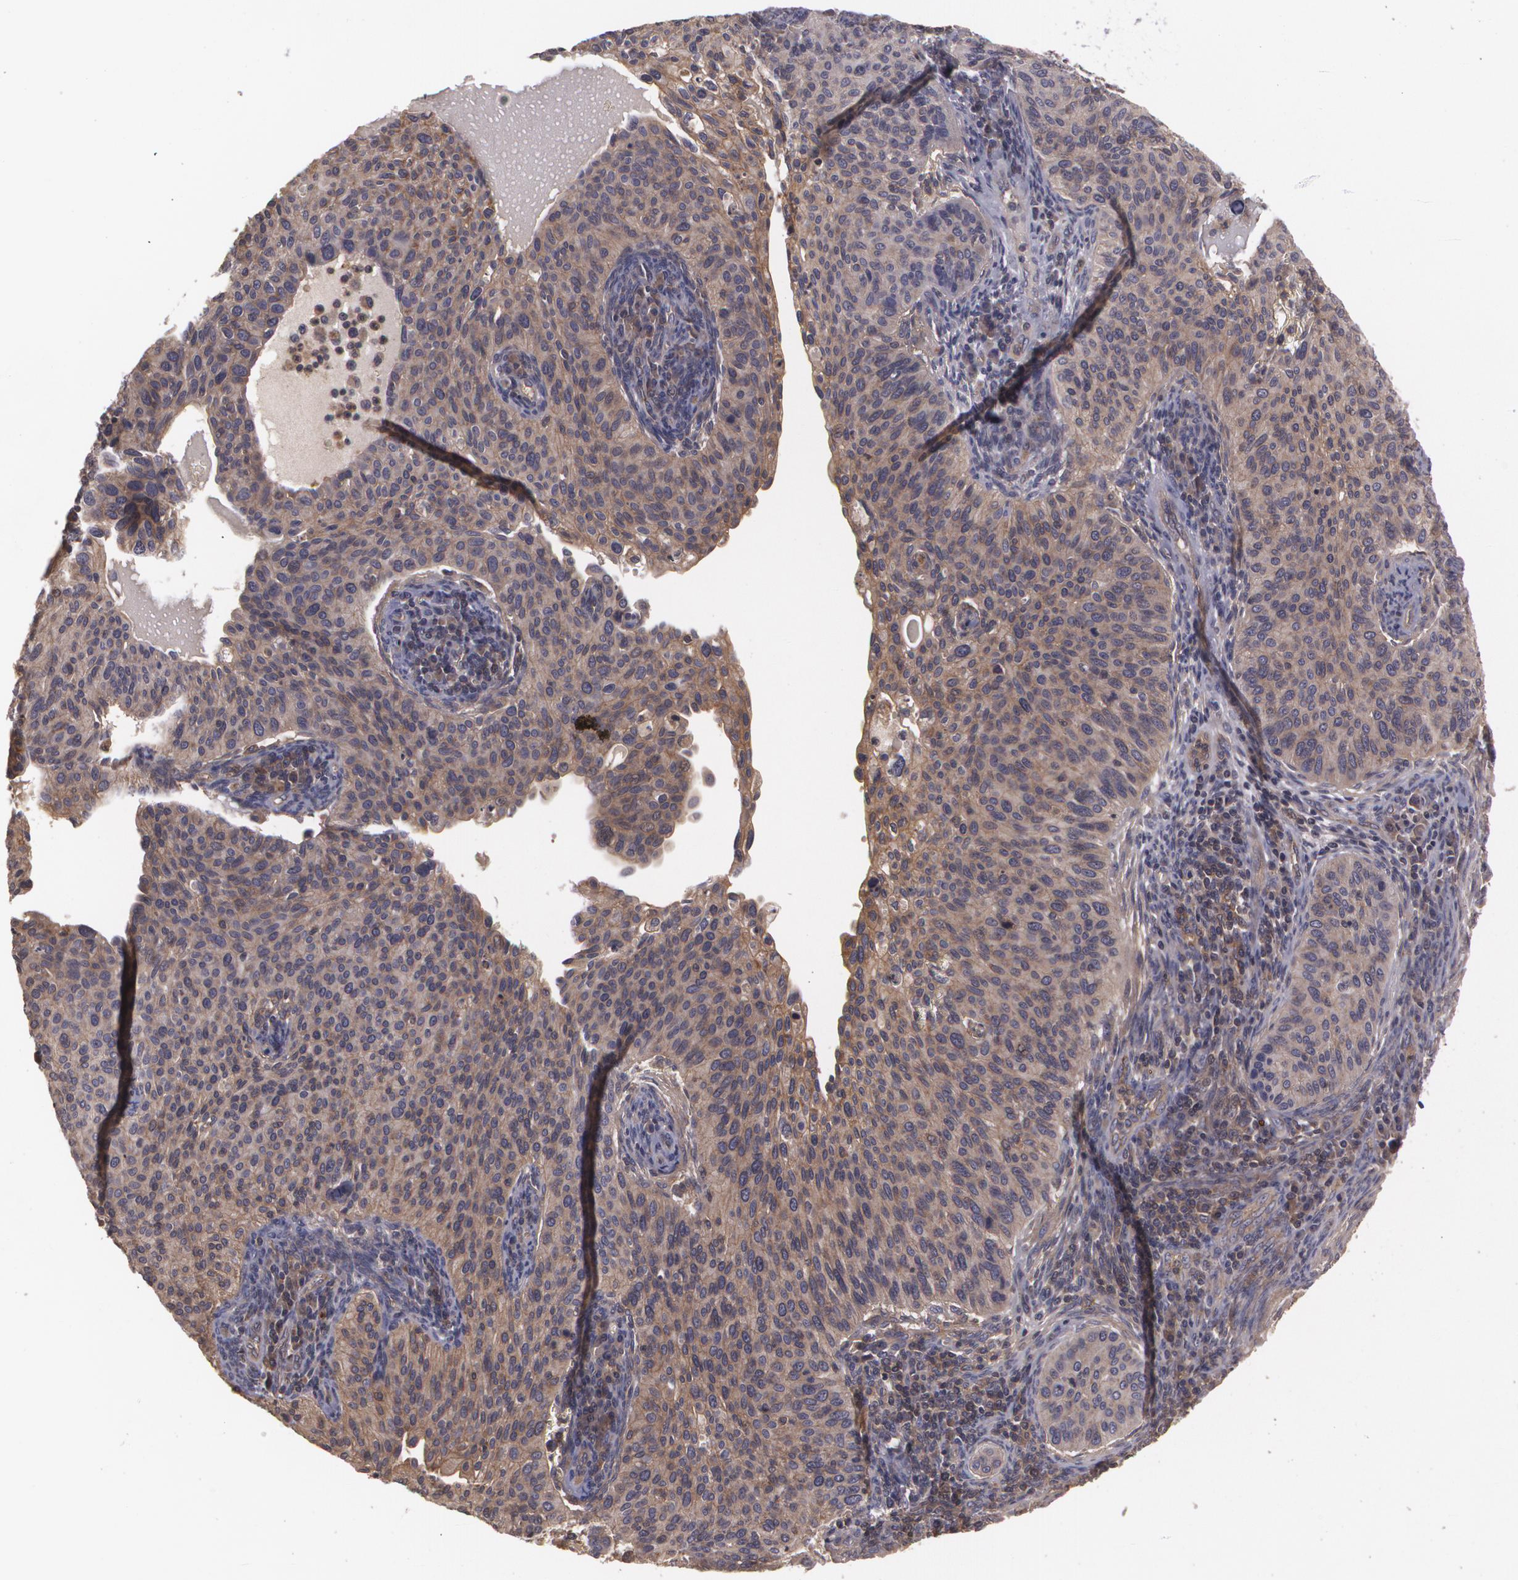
{"staining": {"intensity": "weak", "quantity": ">75%", "location": "cytoplasmic/membranous"}, "tissue": "cervical cancer", "cell_type": "Tumor cells", "image_type": "cancer", "snomed": [{"axis": "morphology", "description": "Adenocarcinoma, NOS"}, {"axis": "topography", "description": "Cervix"}], "caption": "Cervical cancer was stained to show a protein in brown. There is low levels of weak cytoplasmic/membranous expression in about >75% of tumor cells. The staining is performed using DAB (3,3'-diaminobenzidine) brown chromogen to label protein expression. The nuclei are counter-stained blue using hematoxylin.", "gene": "HRAS", "patient": {"sex": "female", "age": 29}}